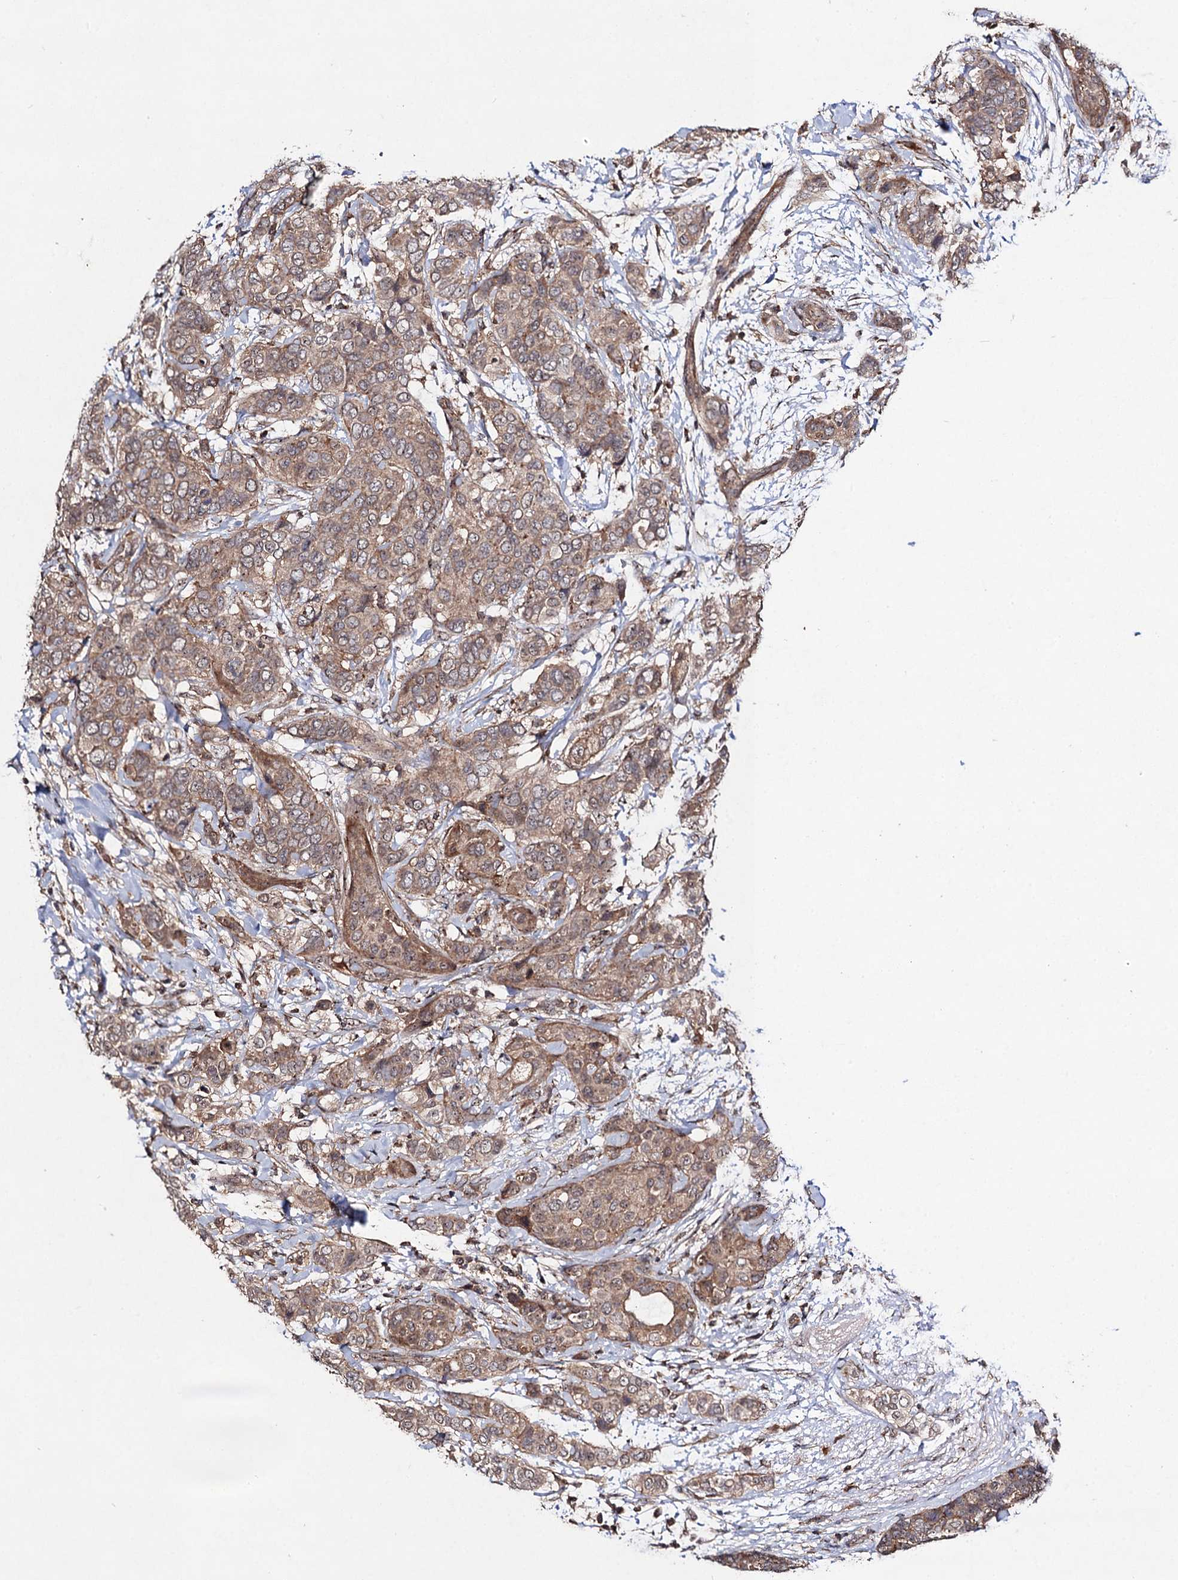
{"staining": {"intensity": "moderate", "quantity": ">75%", "location": "cytoplasmic/membranous"}, "tissue": "breast cancer", "cell_type": "Tumor cells", "image_type": "cancer", "snomed": [{"axis": "morphology", "description": "Lobular carcinoma"}, {"axis": "topography", "description": "Breast"}], "caption": "Lobular carcinoma (breast) stained with IHC reveals moderate cytoplasmic/membranous positivity in approximately >75% of tumor cells.", "gene": "KXD1", "patient": {"sex": "female", "age": 51}}